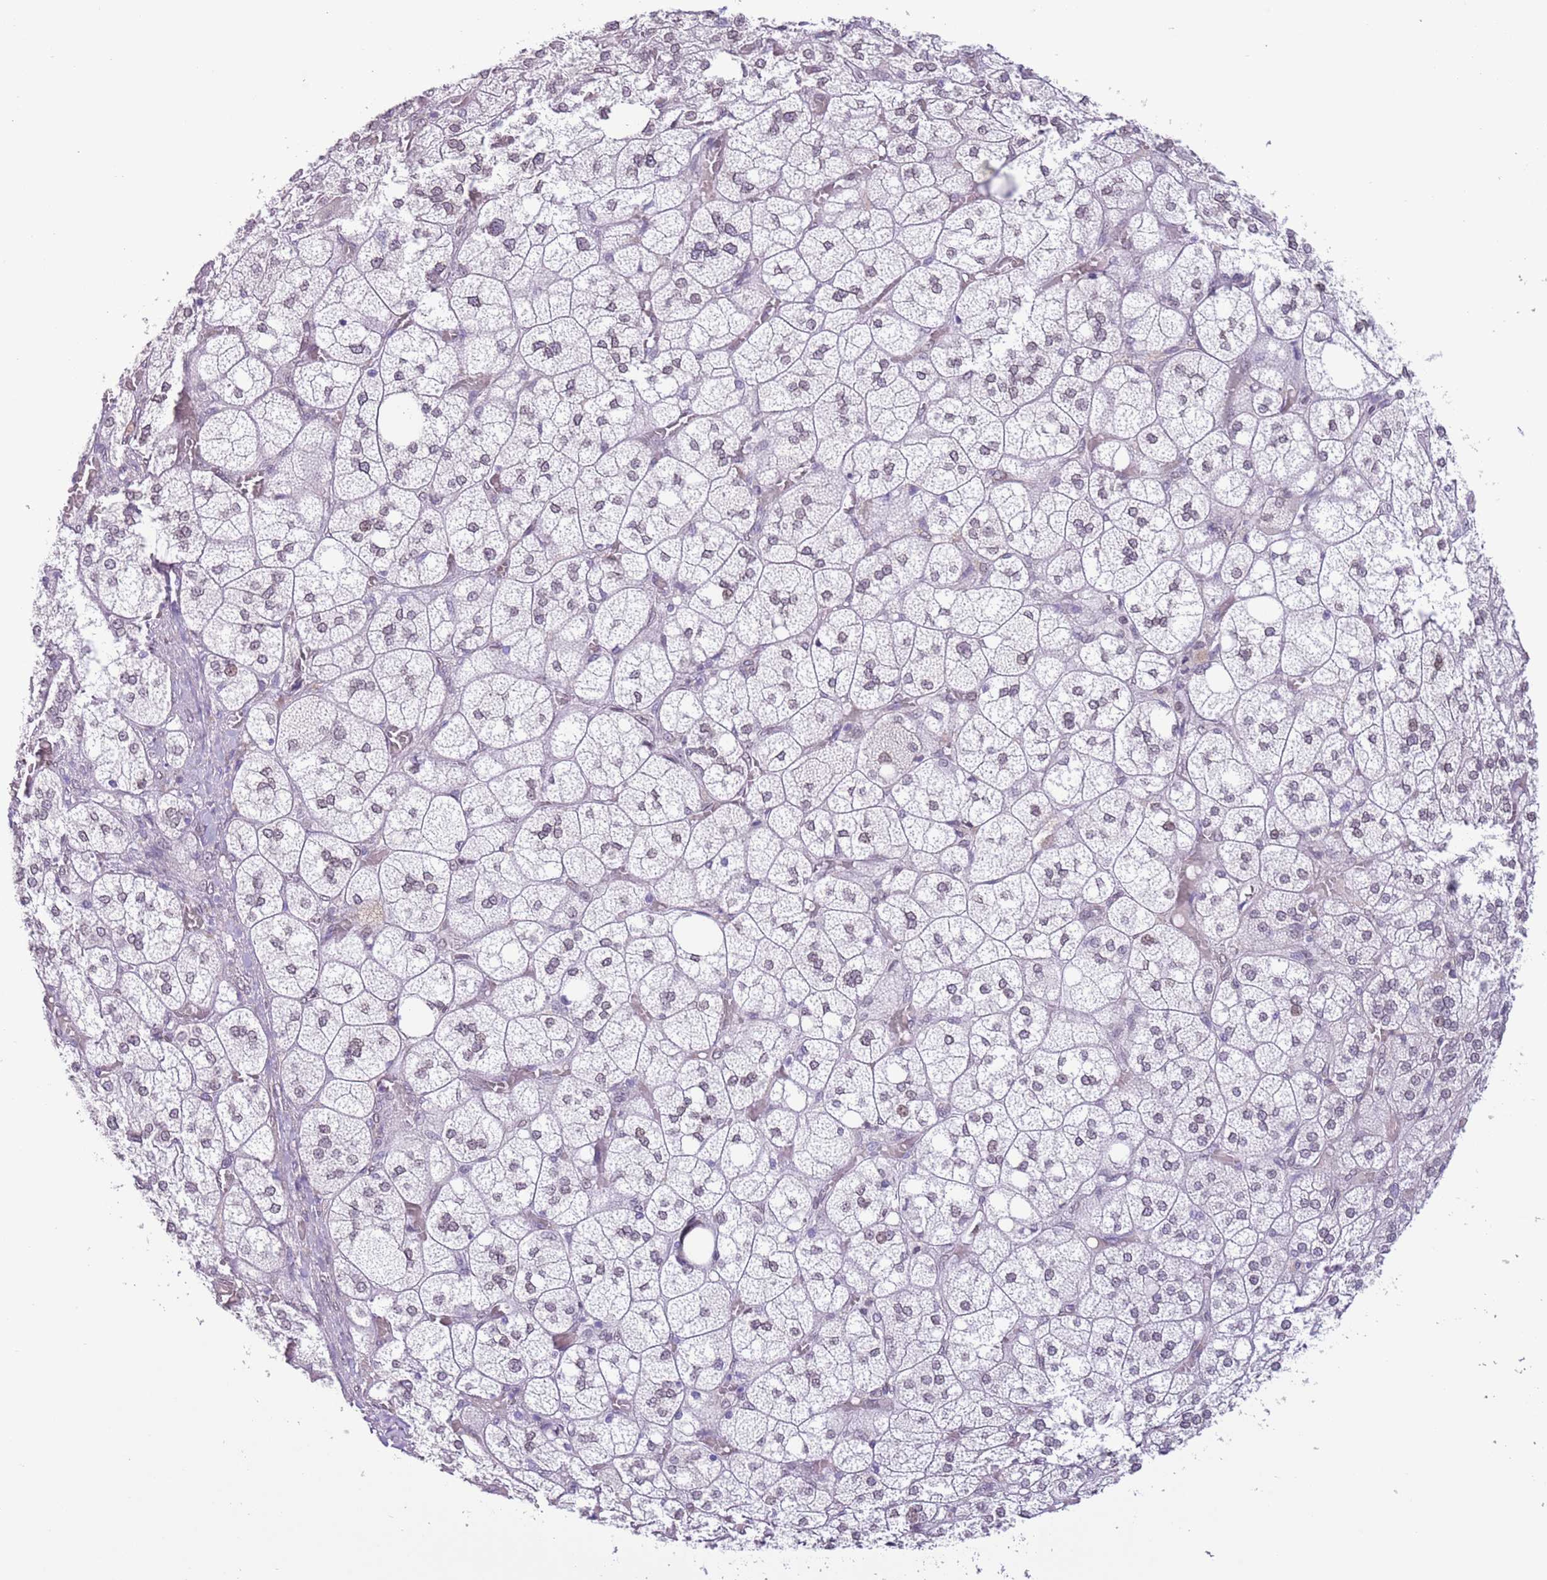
{"staining": {"intensity": "moderate", "quantity": "<25%", "location": "nuclear"}, "tissue": "adrenal gland", "cell_type": "Glandular cells", "image_type": "normal", "snomed": [{"axis": "morphology", "description": "Normal tissue, NOS"}, {"axis": "topography", "description": "Adrenal gland"}], "caption": "Immunohistochemical staining of benign adrenal gland displays <25% levels of moderate nuclear protein expression in approximately <25% of glandular cells. (DAB (3,3'-diaminobenzidine) = brown stain, brightfield microscopy at high magnification).", "gene": "ZGLP1", "patient": {"sex": "male", "age": 61}}